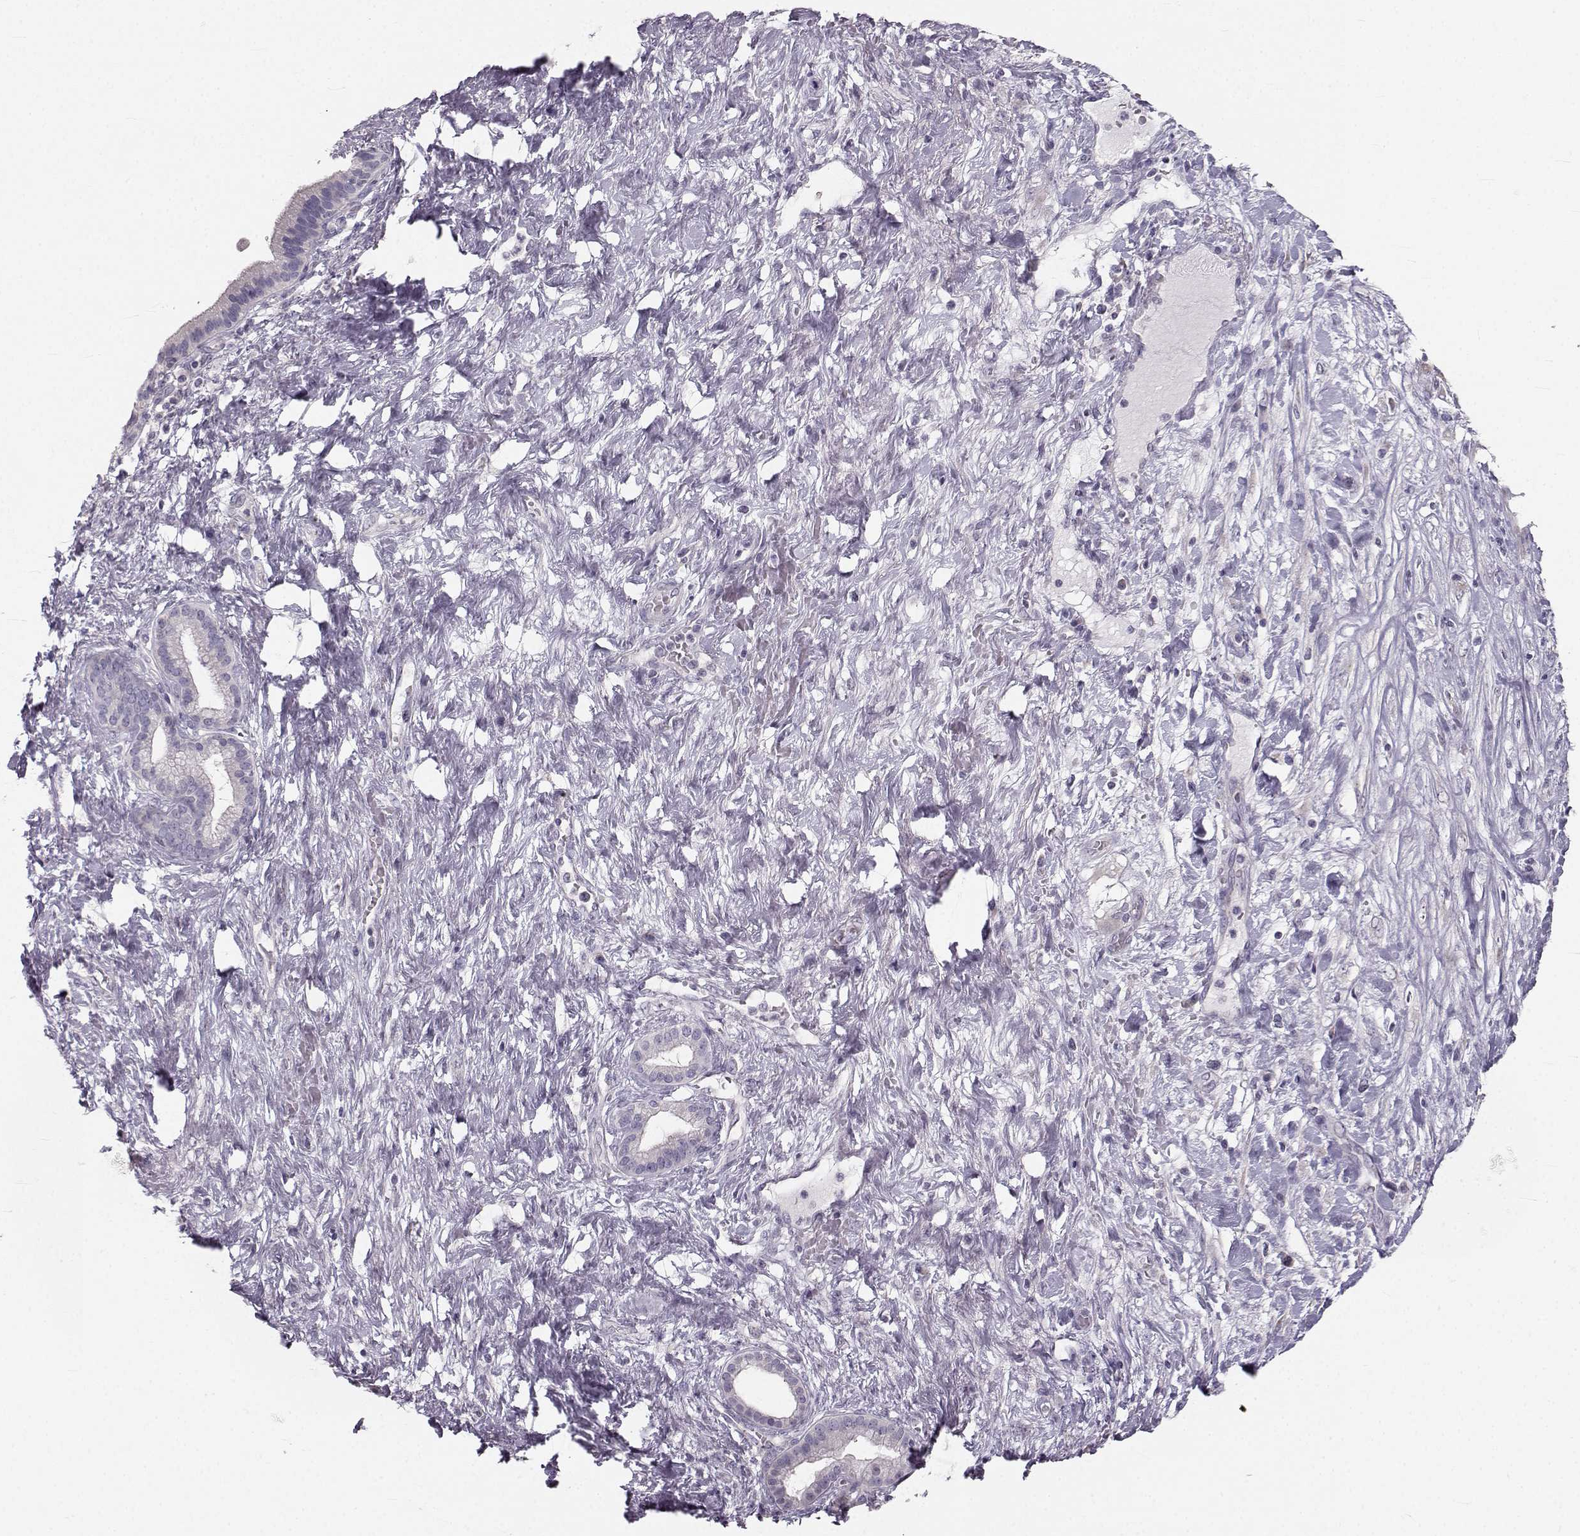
{"staining": {"intensity": "negative", "quantity": "none", "location": "none"}, "tissue": "pancreatic cancer", "cell_type": "Tumor cells", "image_type": "cancer", "snomed": [{"axis": "morphology", "description": "Adenocarcinoma, NOS"}, {"axis": "topography", "description": "Pancreas"}], "caption": "Pancreatic cancer (adenocarcinoma) was stained to show a protein in brown. There is no significant staining in tumor cells.", "gene": "OIP5", "patient": {"sex": "male", "age": 44}}